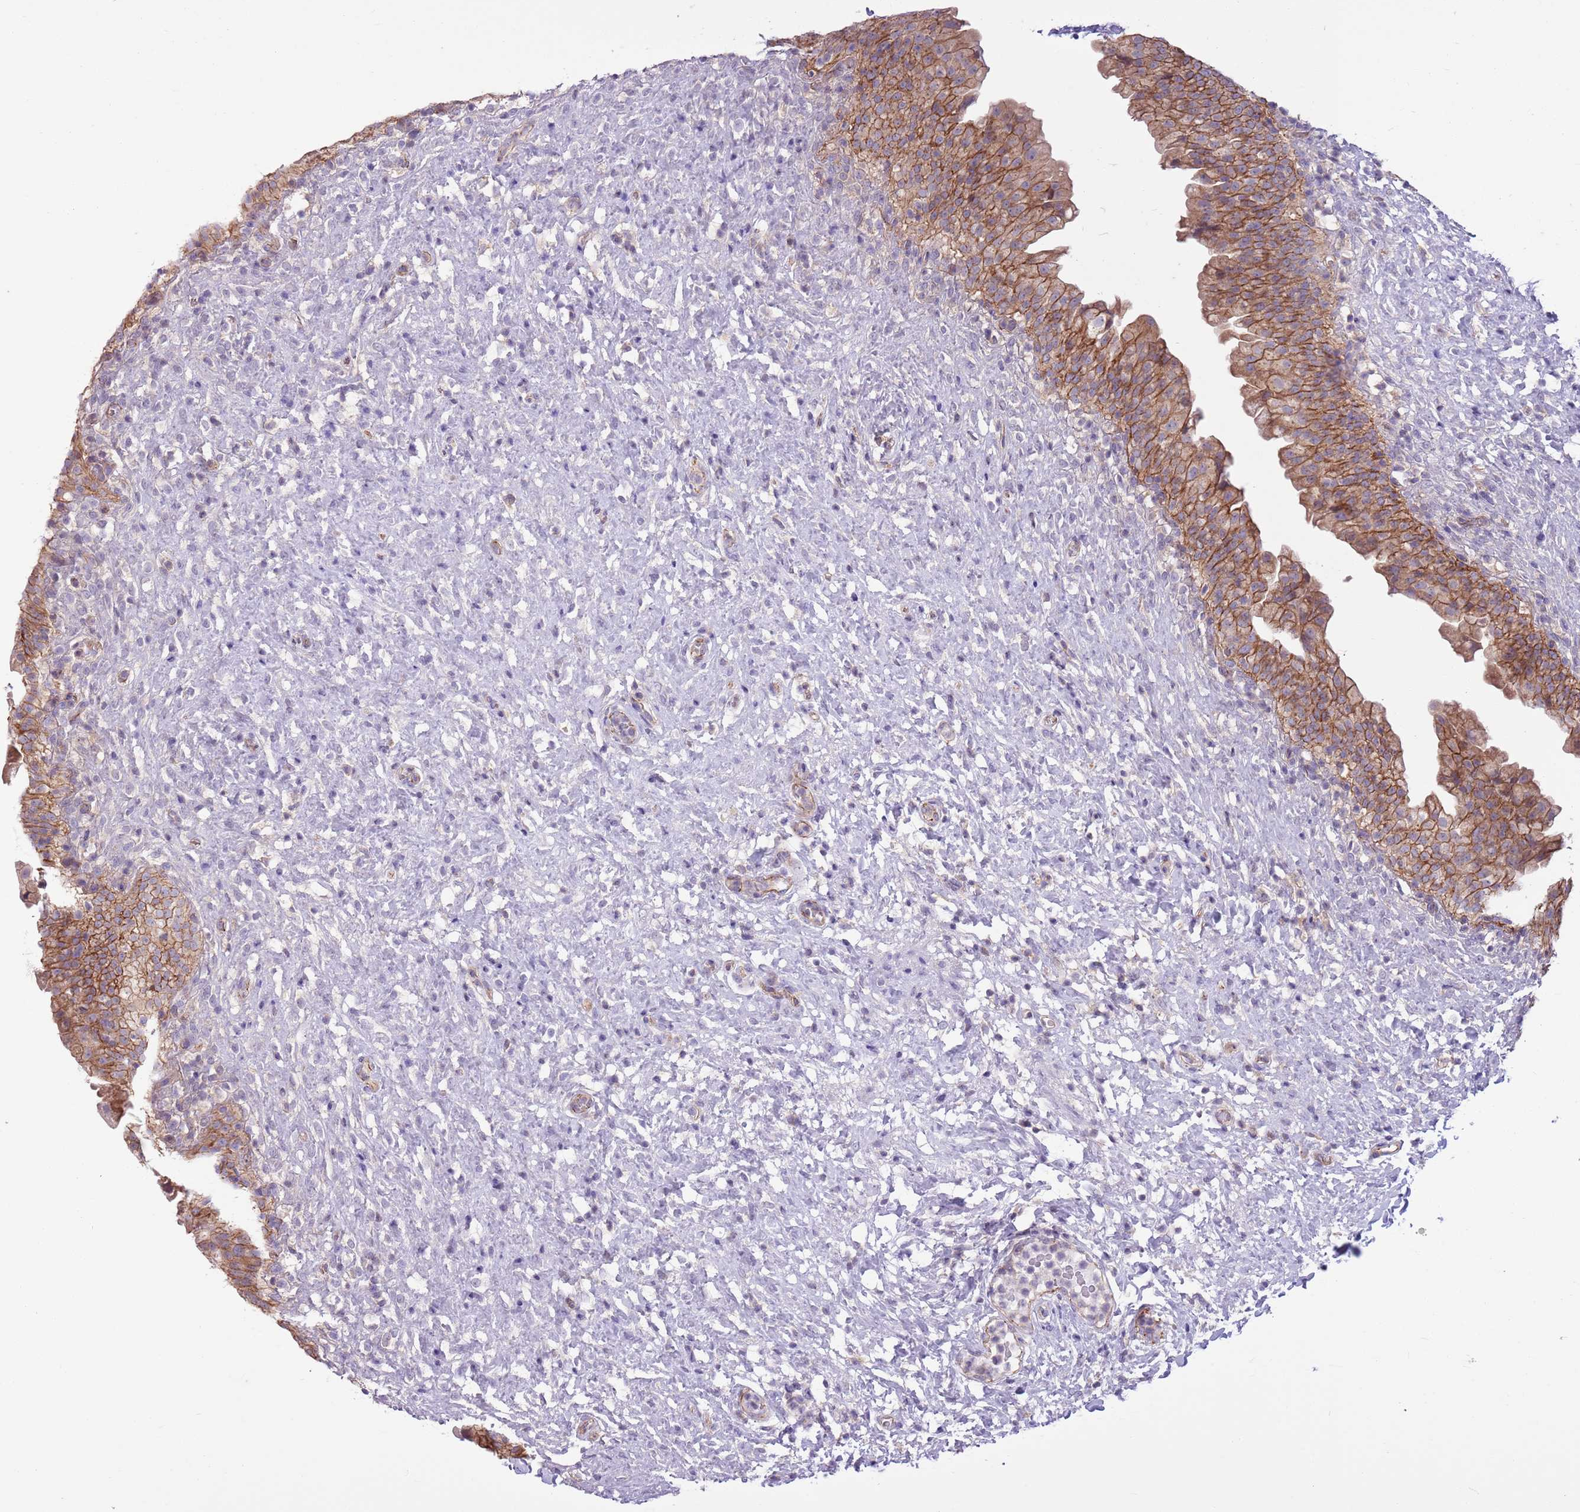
{"staining": {"intensity": "moderate", "quantity": ">75%", "location": "cytoplasmic/membranous"}, "tissue": "urinary bladder", "cell_type": "Urothelial cells", "image_type": "normal", "snomed": [{"axis": "morphology", "description": "Normal tissue, NOS"}, {"axis": "topography", "description": "Urinary bladder"}], "caption": "Protein expression analysis of unremarkable human urinary bladder reveals moderate cytoplasmic/membranous expression in about >75% of urothelial cells.", "gene": "PARP8", "patient": {"sex": "female", "age": 27}}